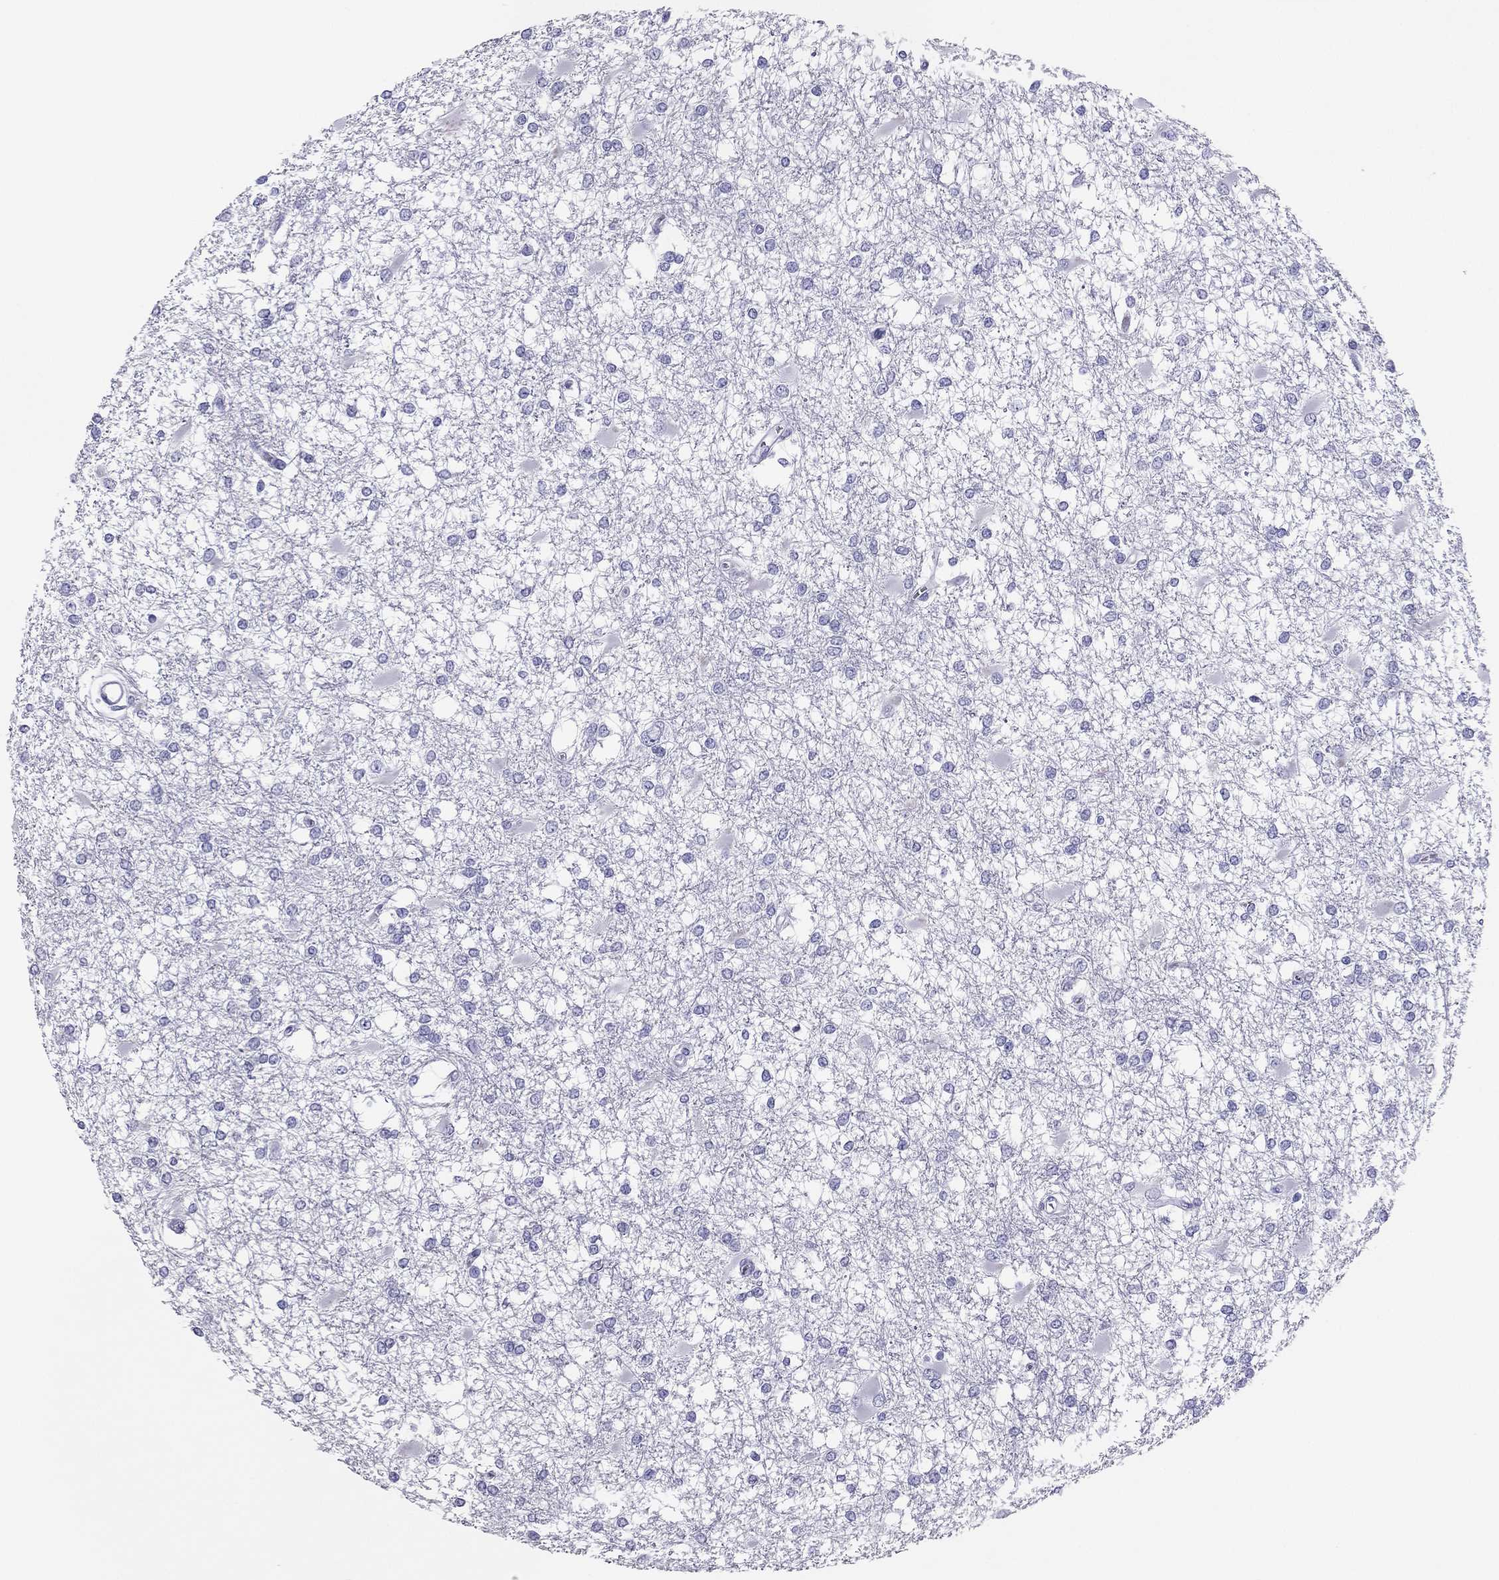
{"staining": {"intensity": "negative", "quantity": "none", "location": "none"}, "tissue": "glioma", "cell_type": "Tumor cells", "image_type": "cancer", "snomed": [{"axis": "morphology", "description": "Glioma, malignant, High grade"}, {"axis": "topography", "description": "Cerebral cortex"}], "caption": "DAB immunohistochemical staining of malignant high-grade glioma displays no significant expression in tumor cells.", "gene": "PDE6A", "patient": {"sex": "male", "age": 79}}